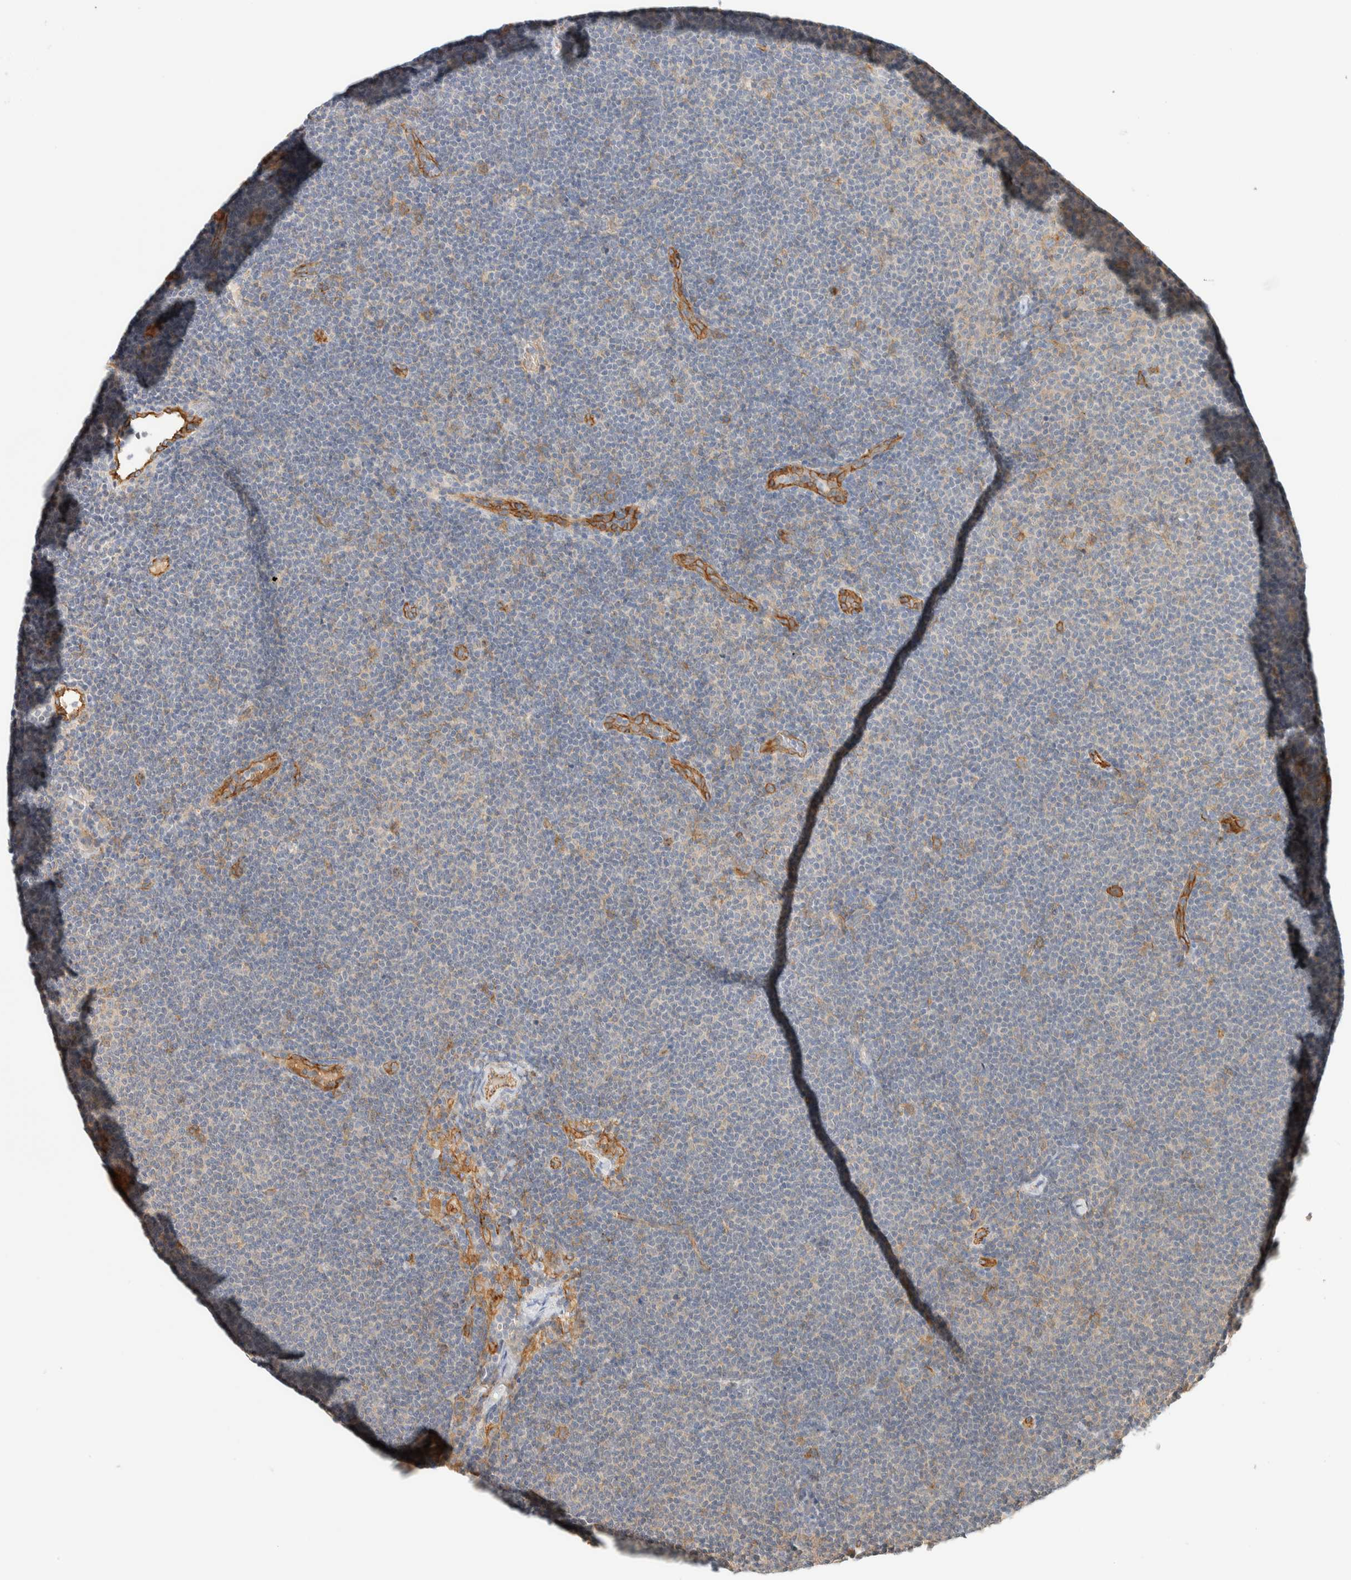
{"staining": {"intensity": "negative", "quantity": "none", "location": "none"}, "tissue": "lymphoma", "cell_type": "Tumor cells", "image_type": "cancer", "snomed": [{"axis": "morphology", "description": "Malignant lymphoma, non-Hodgkin's type, Low grade"}, {"axis": "topography", "description": "Lymph node"}], "caption": "This is a image of immunohistochemistry (IHC) staining of lymphoma, which shows no expression in tumor cells. (DAB (3,3'-diaminobenzidine) IHC, high magnification).", "gene": "LIMA1", "patient": {"sex": "female", "age": 53}}